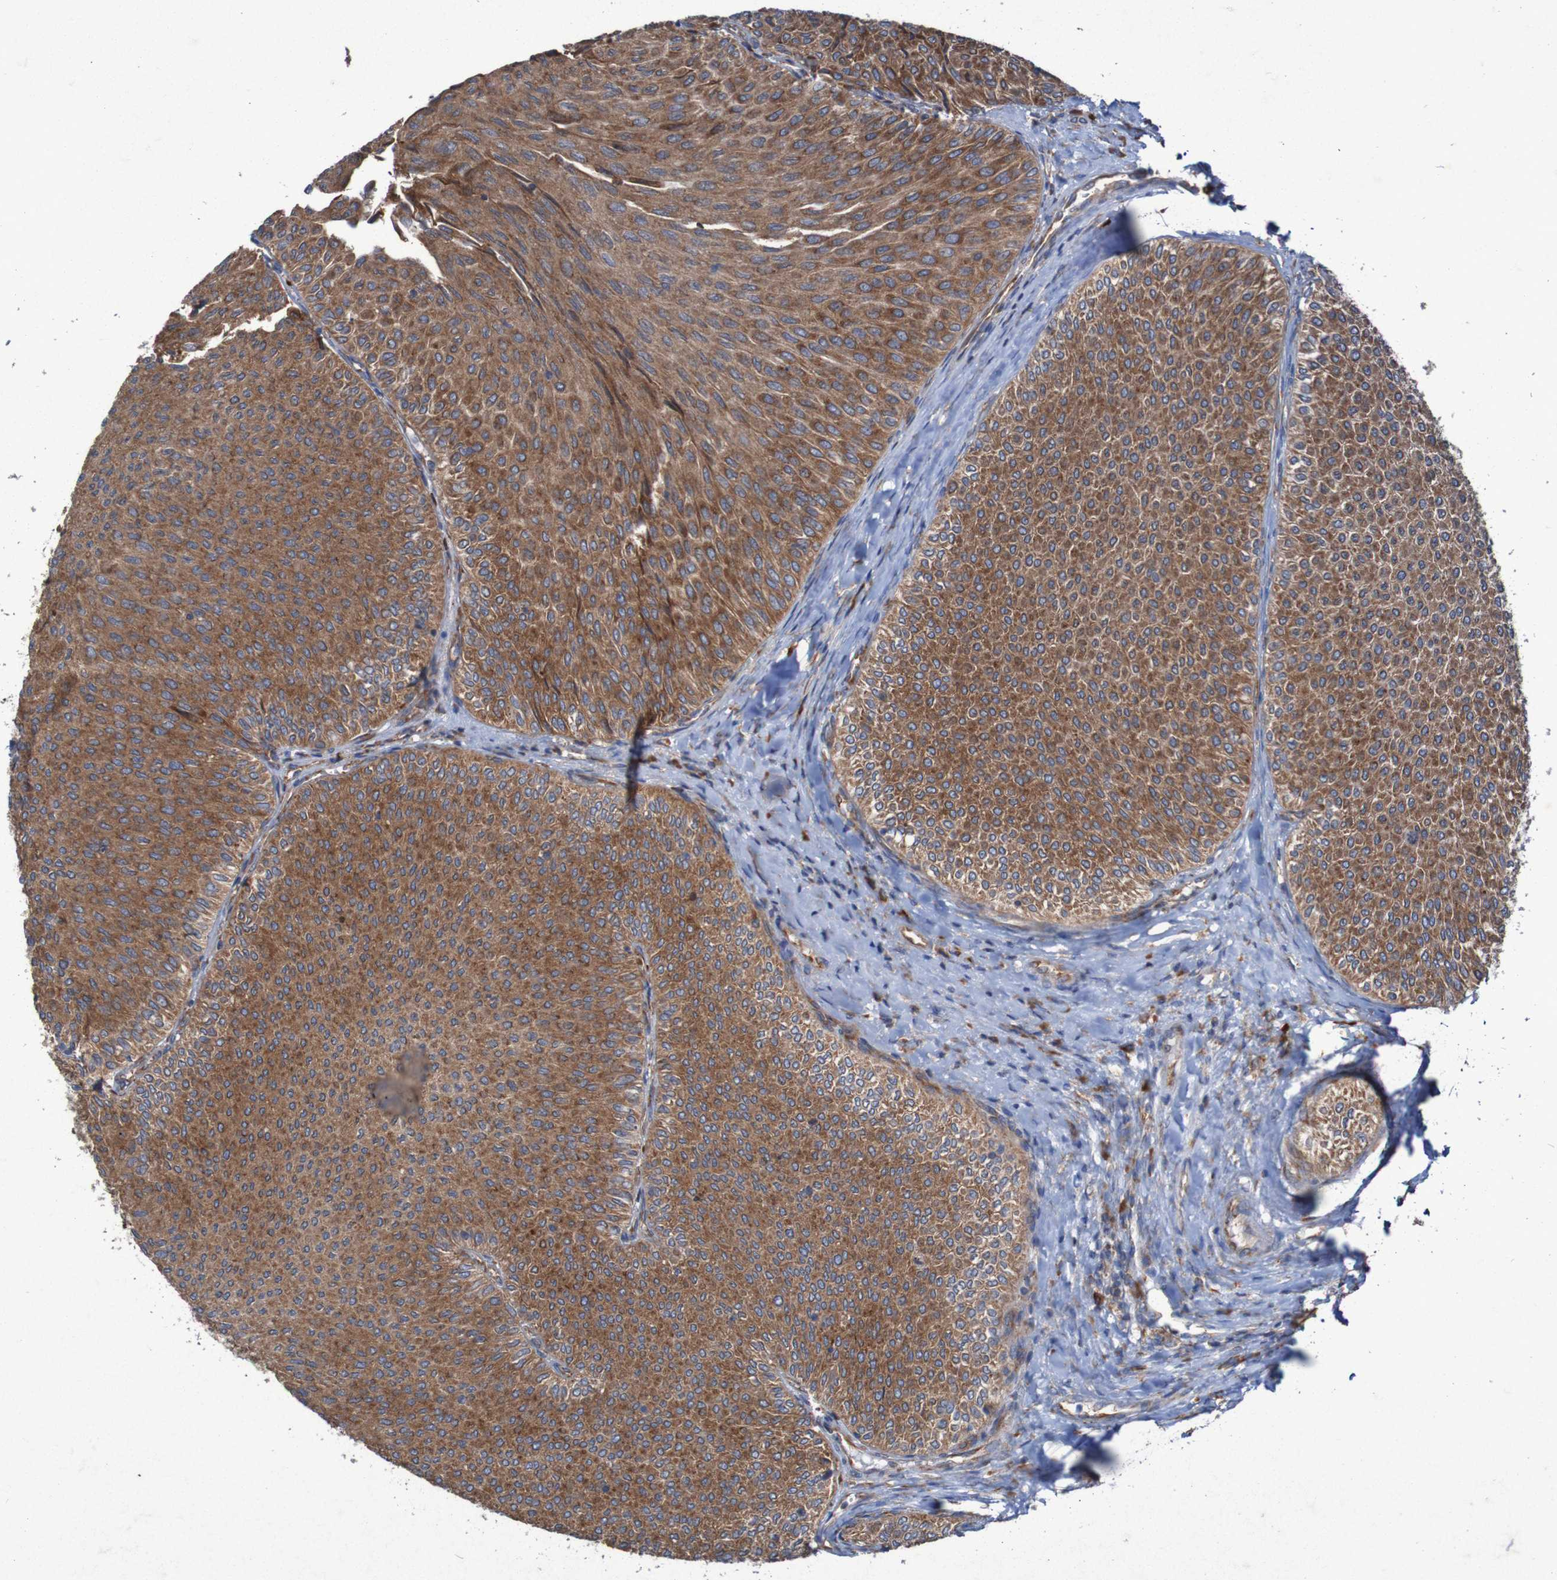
{"staining": {"intensity": "strong", "quantity": ">75%", "location": "cytoplasmic/membranous"}, "tissue": "urothelial cancer", "cell_type": "Tumor cells", "image_type": "cancer", "snomed": [{"axis": "morphology", "description": "Urothelial carcinoma, Low grade"}, {"axis": "topography", "description": "Urinary bladder"}], "caption": "IHC (DAB (3,3'-diaminobenzidine)) staining of human urothelial cancer displays strong cytoplasmic/membranous protein positivity in about >75% of tumor cells.", "gene": "RPL10", "patient": {"sex": "male", "age": 78}}